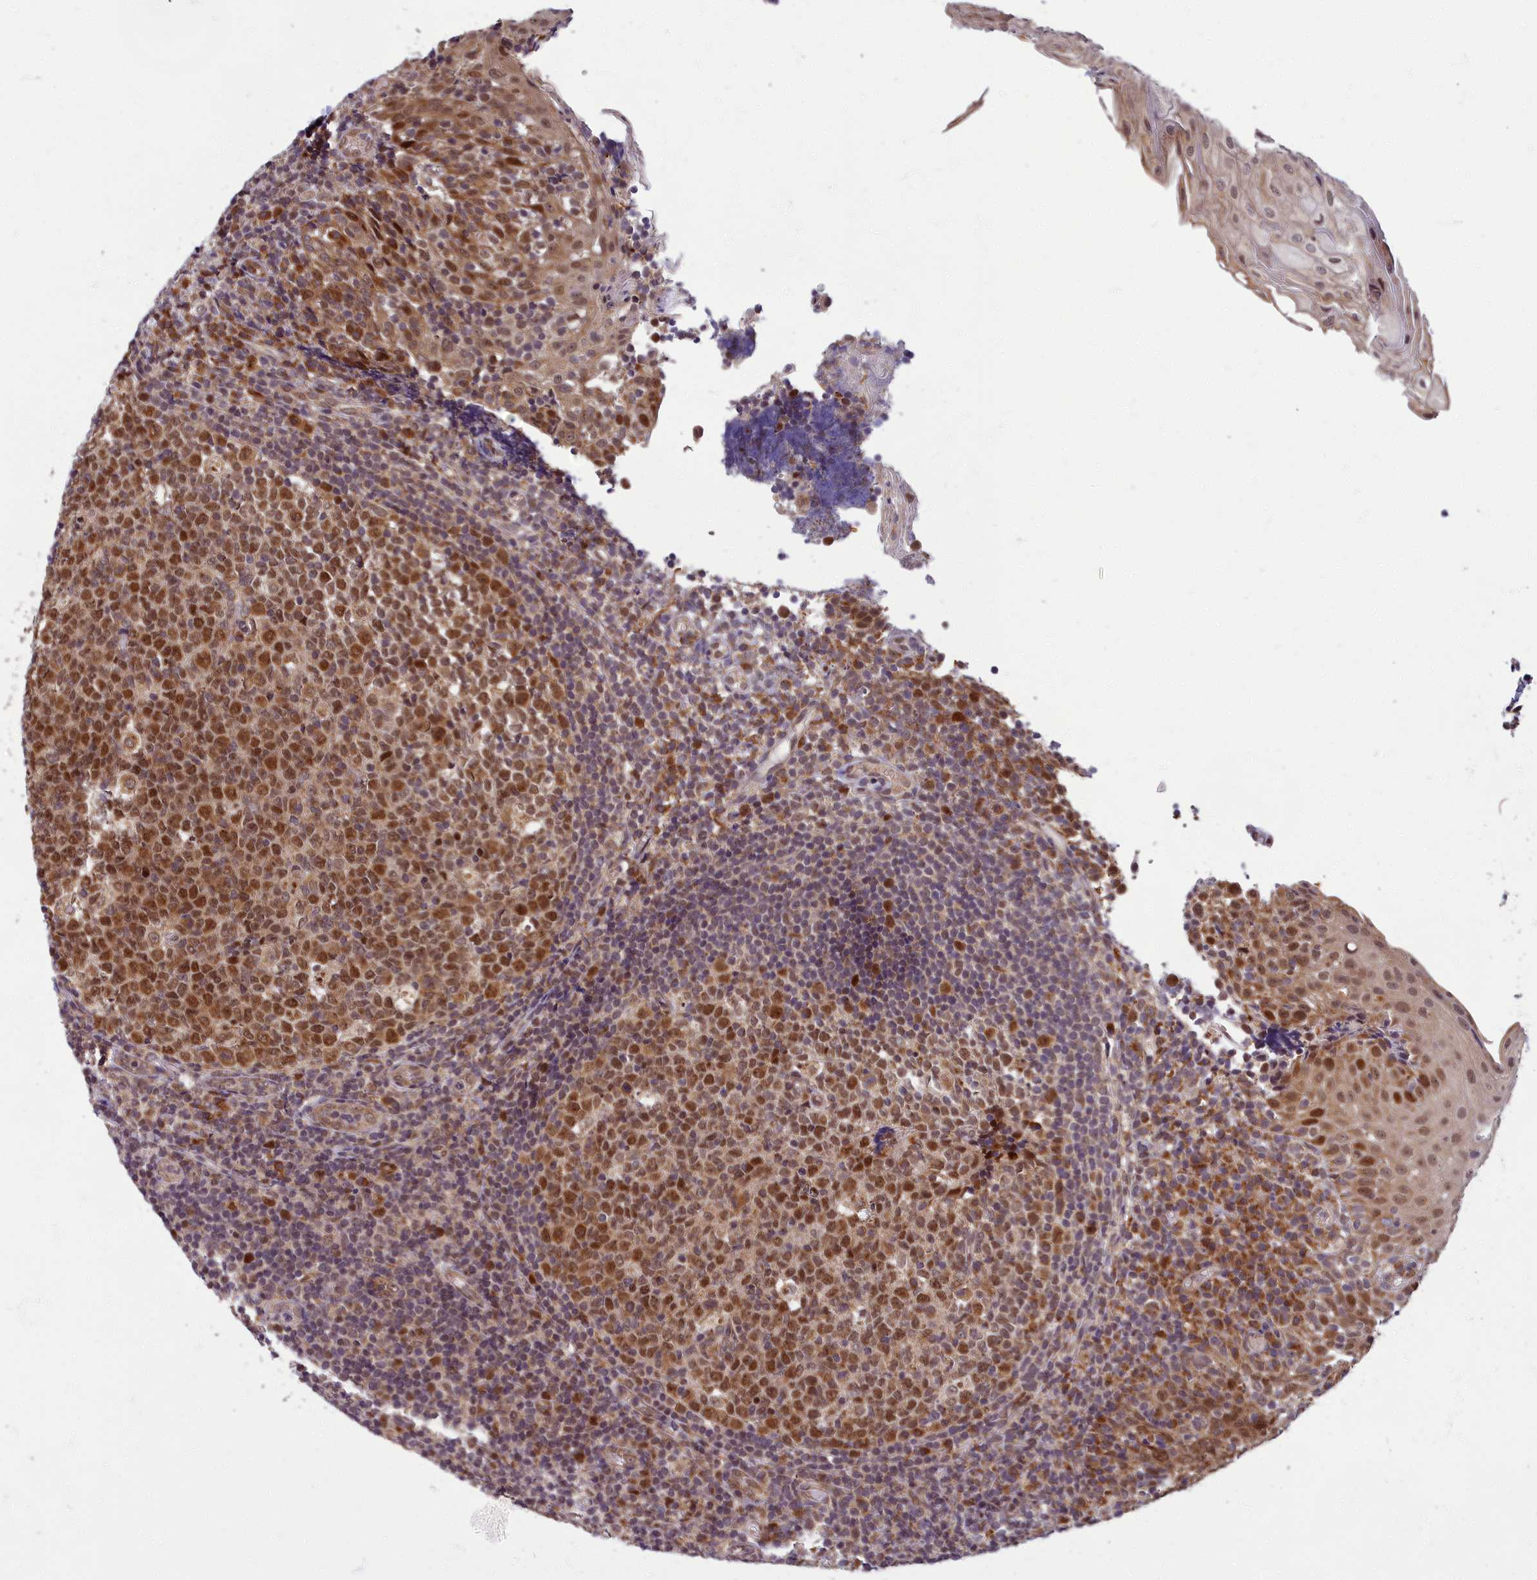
{"staining": {"intensity": "strong", "quantity": ">75%", "location": "nuclear"}, "tissue": "tonsil", "cell_type": "Germinal center cells", "image_type": "normal", "snomed": [{"axis": "morphology", "description": "Normal tissue, NOS"}, {"axis": "topography", "description": "Tonsil"}], "caption": "The micrograph displays a brown stain indicating the presence of a protein in the nuclear of germinal center cells in tonsil. Ihc stains the protein in brown and the nuclei are stained blue.", "gene": "EARS2", "patient": {"sex": "female", "age": 19}}